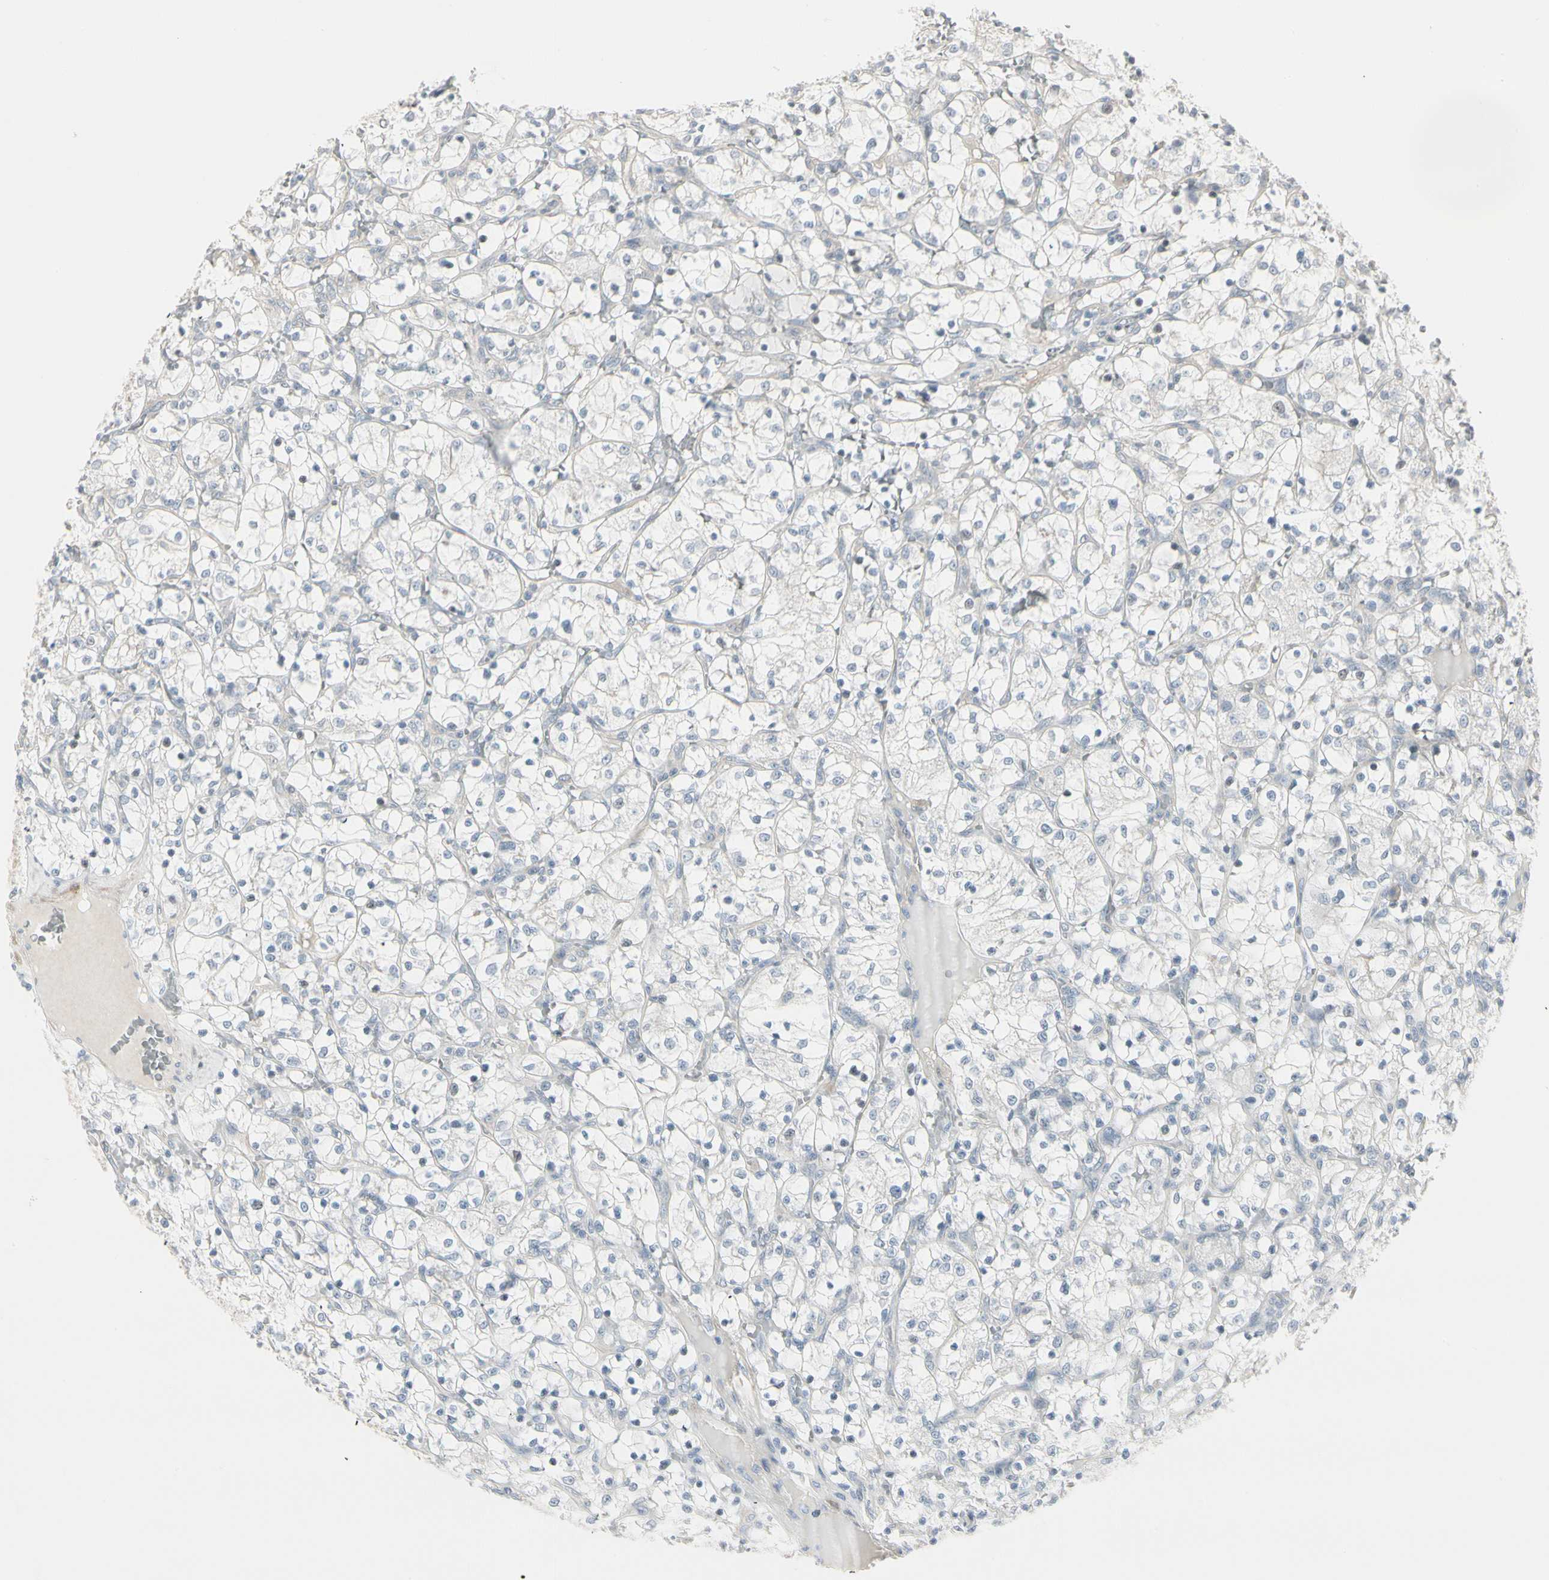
{"staining": {"intensity": "negative", "quantity": "none", "location": "none"}, "tissue": "renal cancer", "cell_type": "Tumor cells", "image_type": "cancer", "snomed": [{"axis": "morphology", "description": "Adenocarcinoma, NOS"}, {"axis": "topography", "description": "Kidney"}], "caption": "This is an immunohistochemistry (IHC) micrograph of renal adenocarcinoma. There is no positivity in tumor cells.", "gene": "DMPK", "patient": {"sex": "female", "age": 69}}